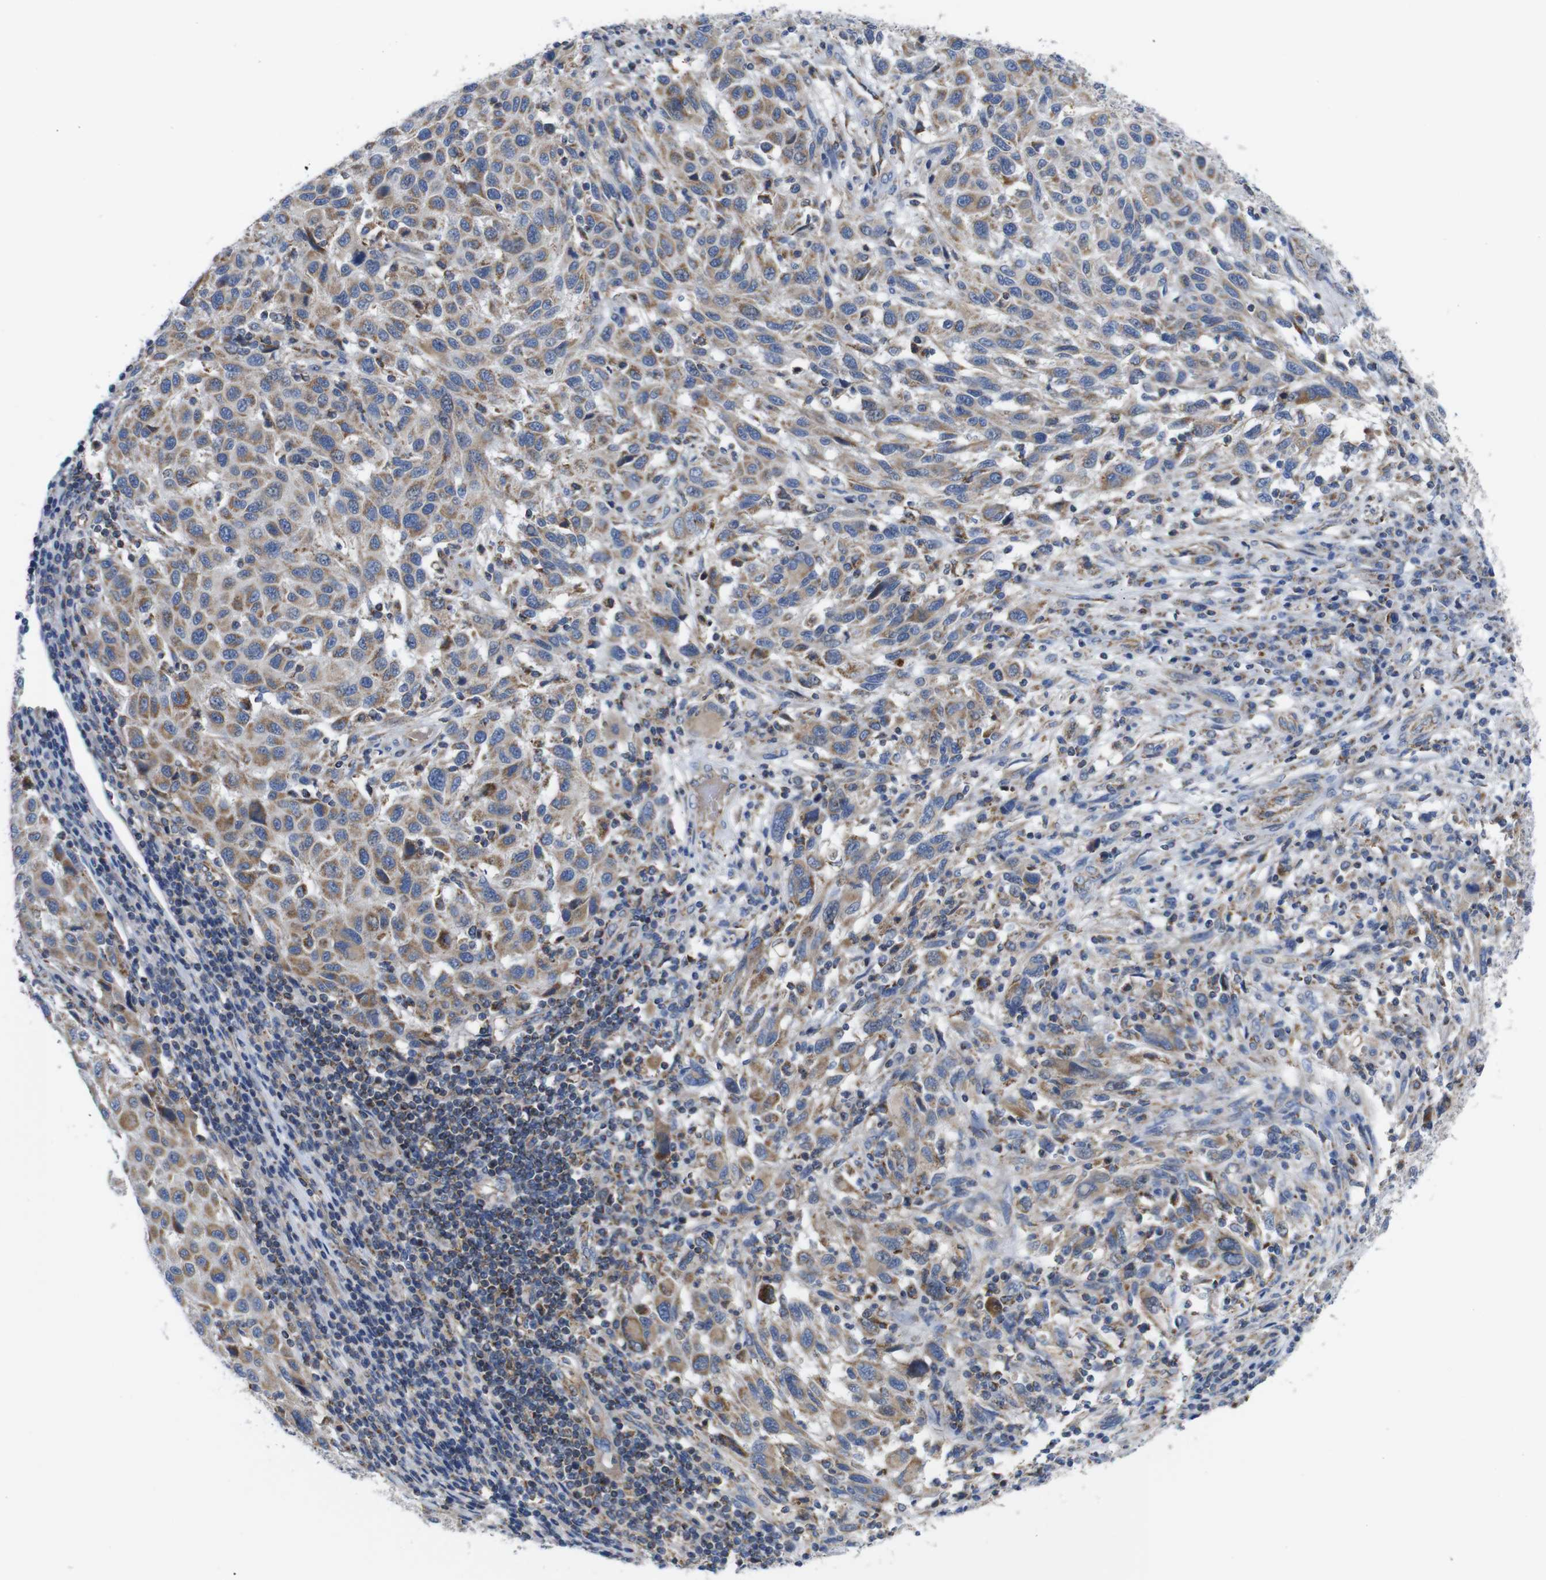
{"staining": {"intensity": "moderate", "quantity": ">75%", "location": "cytoplasmic/membranous"}, "tissue": "melanoma", "cell_type": "Tumor cells", "image_type": "cancer", "snomed": [{"axis": "morphology", "description": "Malignant melanoma, Metastatic site"}, {"axis": "topography", "description": "Lymph node"}], "caption": "Tumor cells exhibit medium levels of moderate cytoplasmic/membranous expression in about >75% of cells in malignant melanoma (metastatic site). The staining is performed using DAB (3,3'-diaminobenzidine) brown chromogen to label protein expression. The nuclei are counter-stained blue using hematoxylin.", "gene": "PDCD1LG2", "patient": {"sex": "male", "age": 61}}